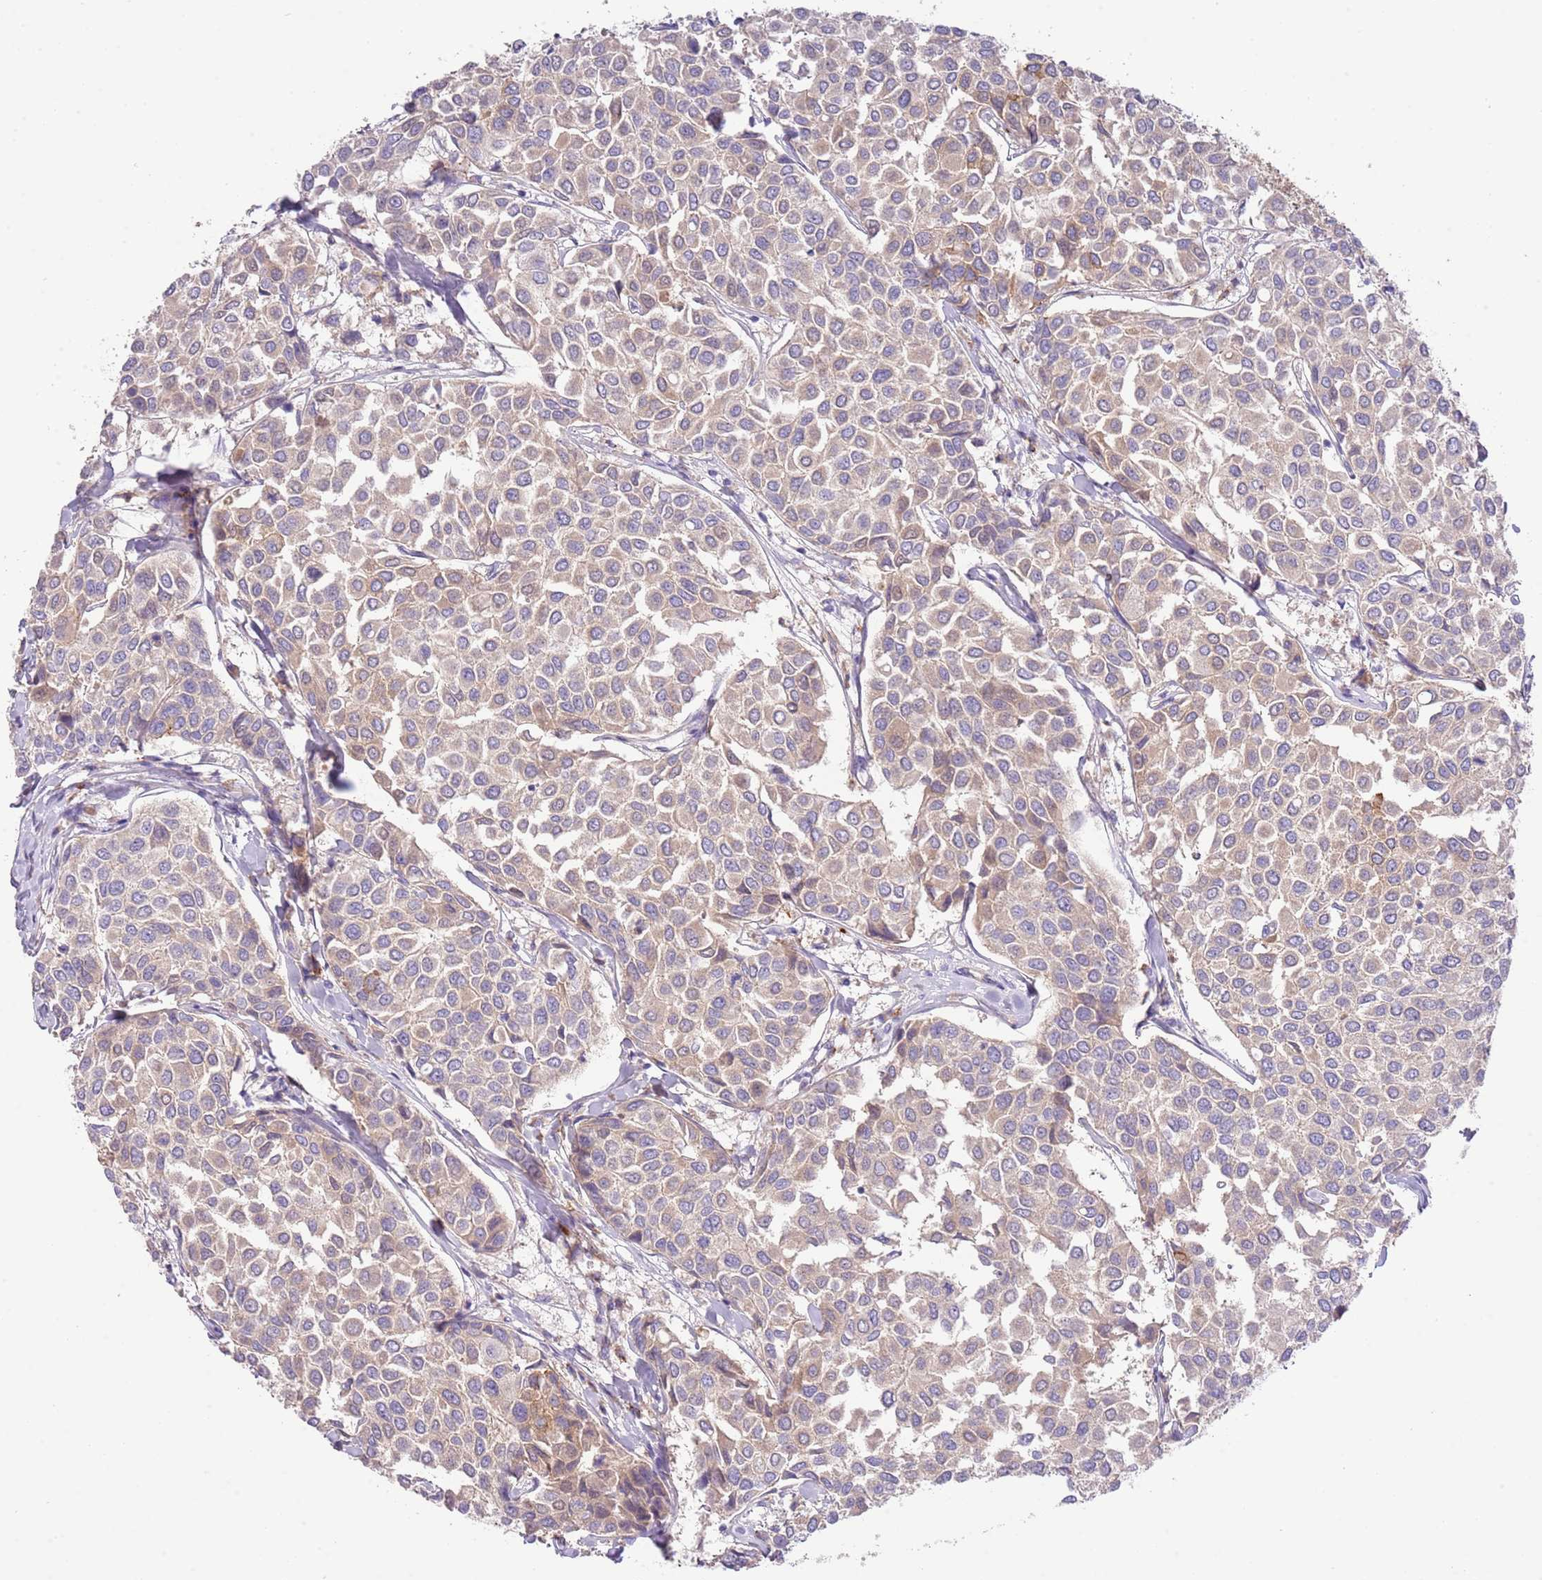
{"staining": {"intensity": "weak", "quantity": ">75%", "location": "cytoplasmic/membranous"}, "tissue": "breast cancer", "cell_type": "Tumor cells", "image_type": "cancer", "snomed": [{"axis": "morphology", "description": "Duct carcinoma"}, {"axis": "topography", "description": "Breast"}], "caption": "Breast cancer (invasive ductal carcinoma) tissue reveals weak cytoplasmic/membranous staining in about >75% of tumor cells, visualized by immunohistochemistry. (Stains: DAB (3,3'-diaminobenzidine) in brown, nuclei in blue, Microscopy: brightfield microscopy at high magnification).", "gene": "ABHD17A", "patient": {"sex": "female", "age": 55}}